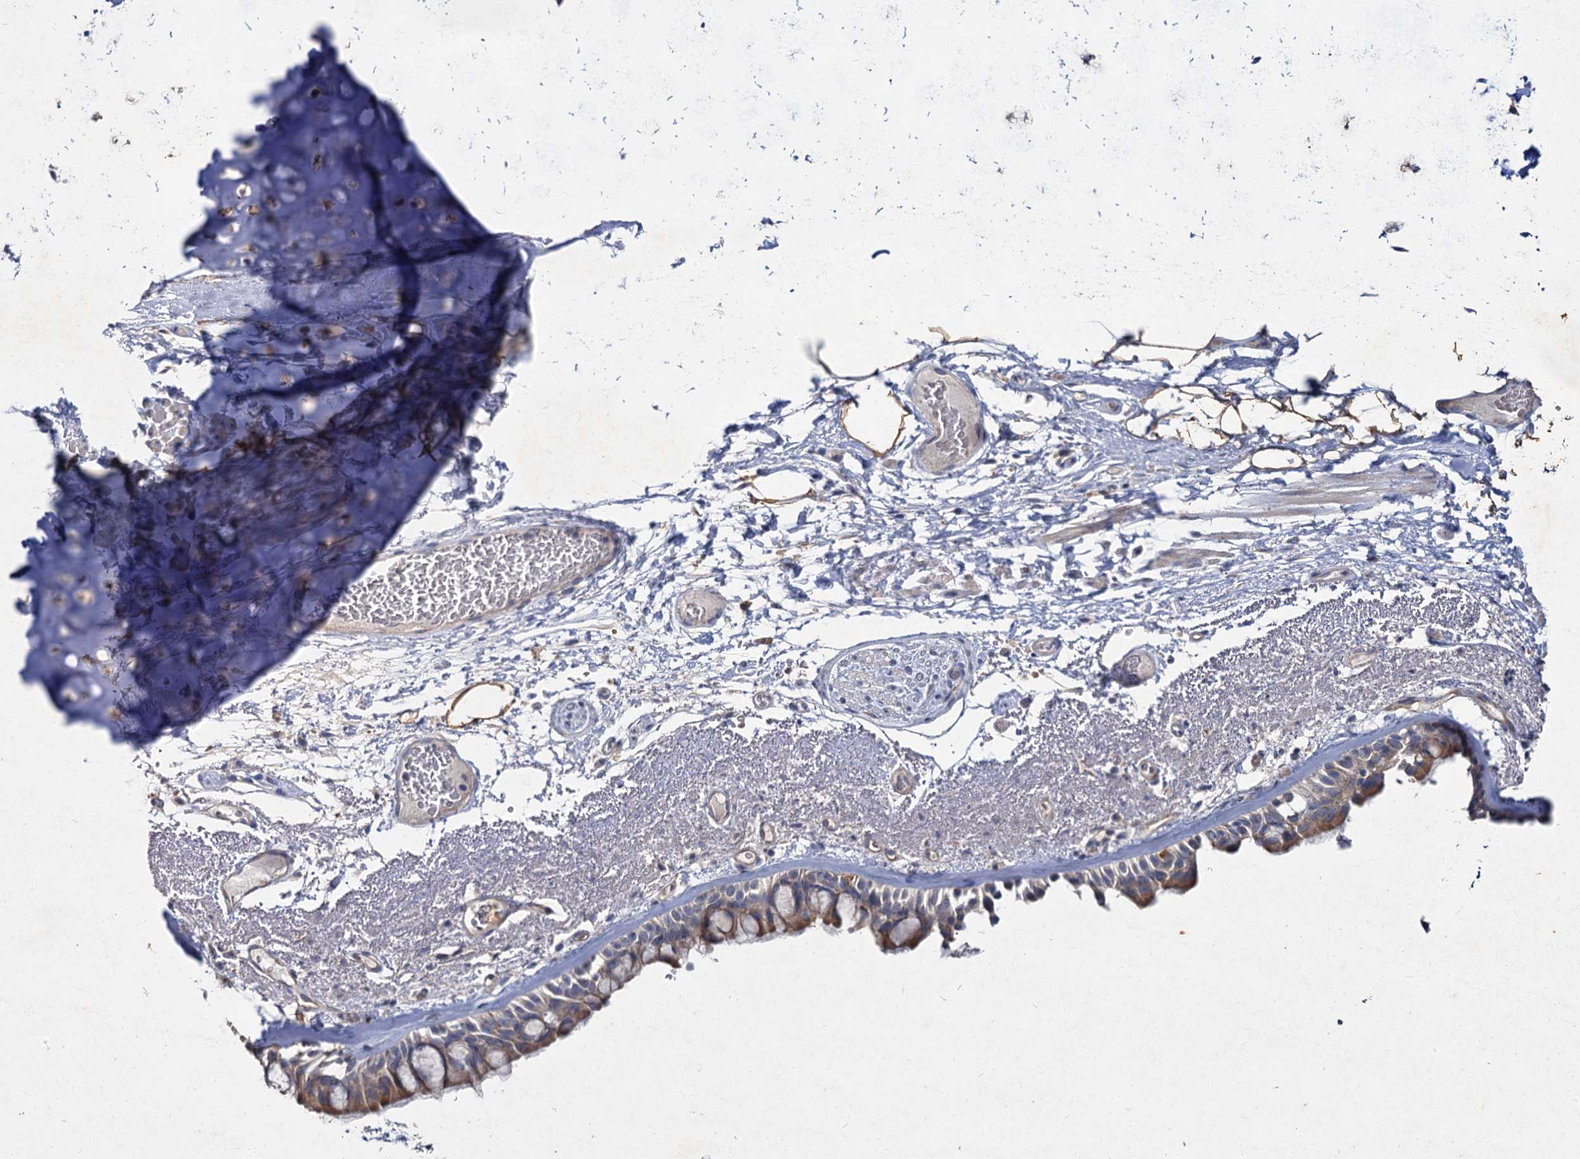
{"staining": {"intensity": "moderate", "quantity": "25%-75%", "location": "cytoplasmic/membranous"}, "tissue": "bronchus", "cell_type": "Respiratory epithelial cells", "image_type": "normal", "snomed": [{"axis": "morphology", "description": "Normal tissue, NOS"}, {"axis": "morphology", "description": "Squamous cell carcinoma, NOS"}, {"axis": "topography", "description": "Lymph node"}, {"axis": "topography", "description": "Bronchus"}, {"axis": "topography", "description": "Lung"}], "caption": "This is an image of immunohistochemistry staining of benign bronchus, which shows moderate positivity in the cytoplasmic/membranous of respiratory epithelial cells.", "gene": "ATP9A", "patient": {"sex": "male", "age": 66}}